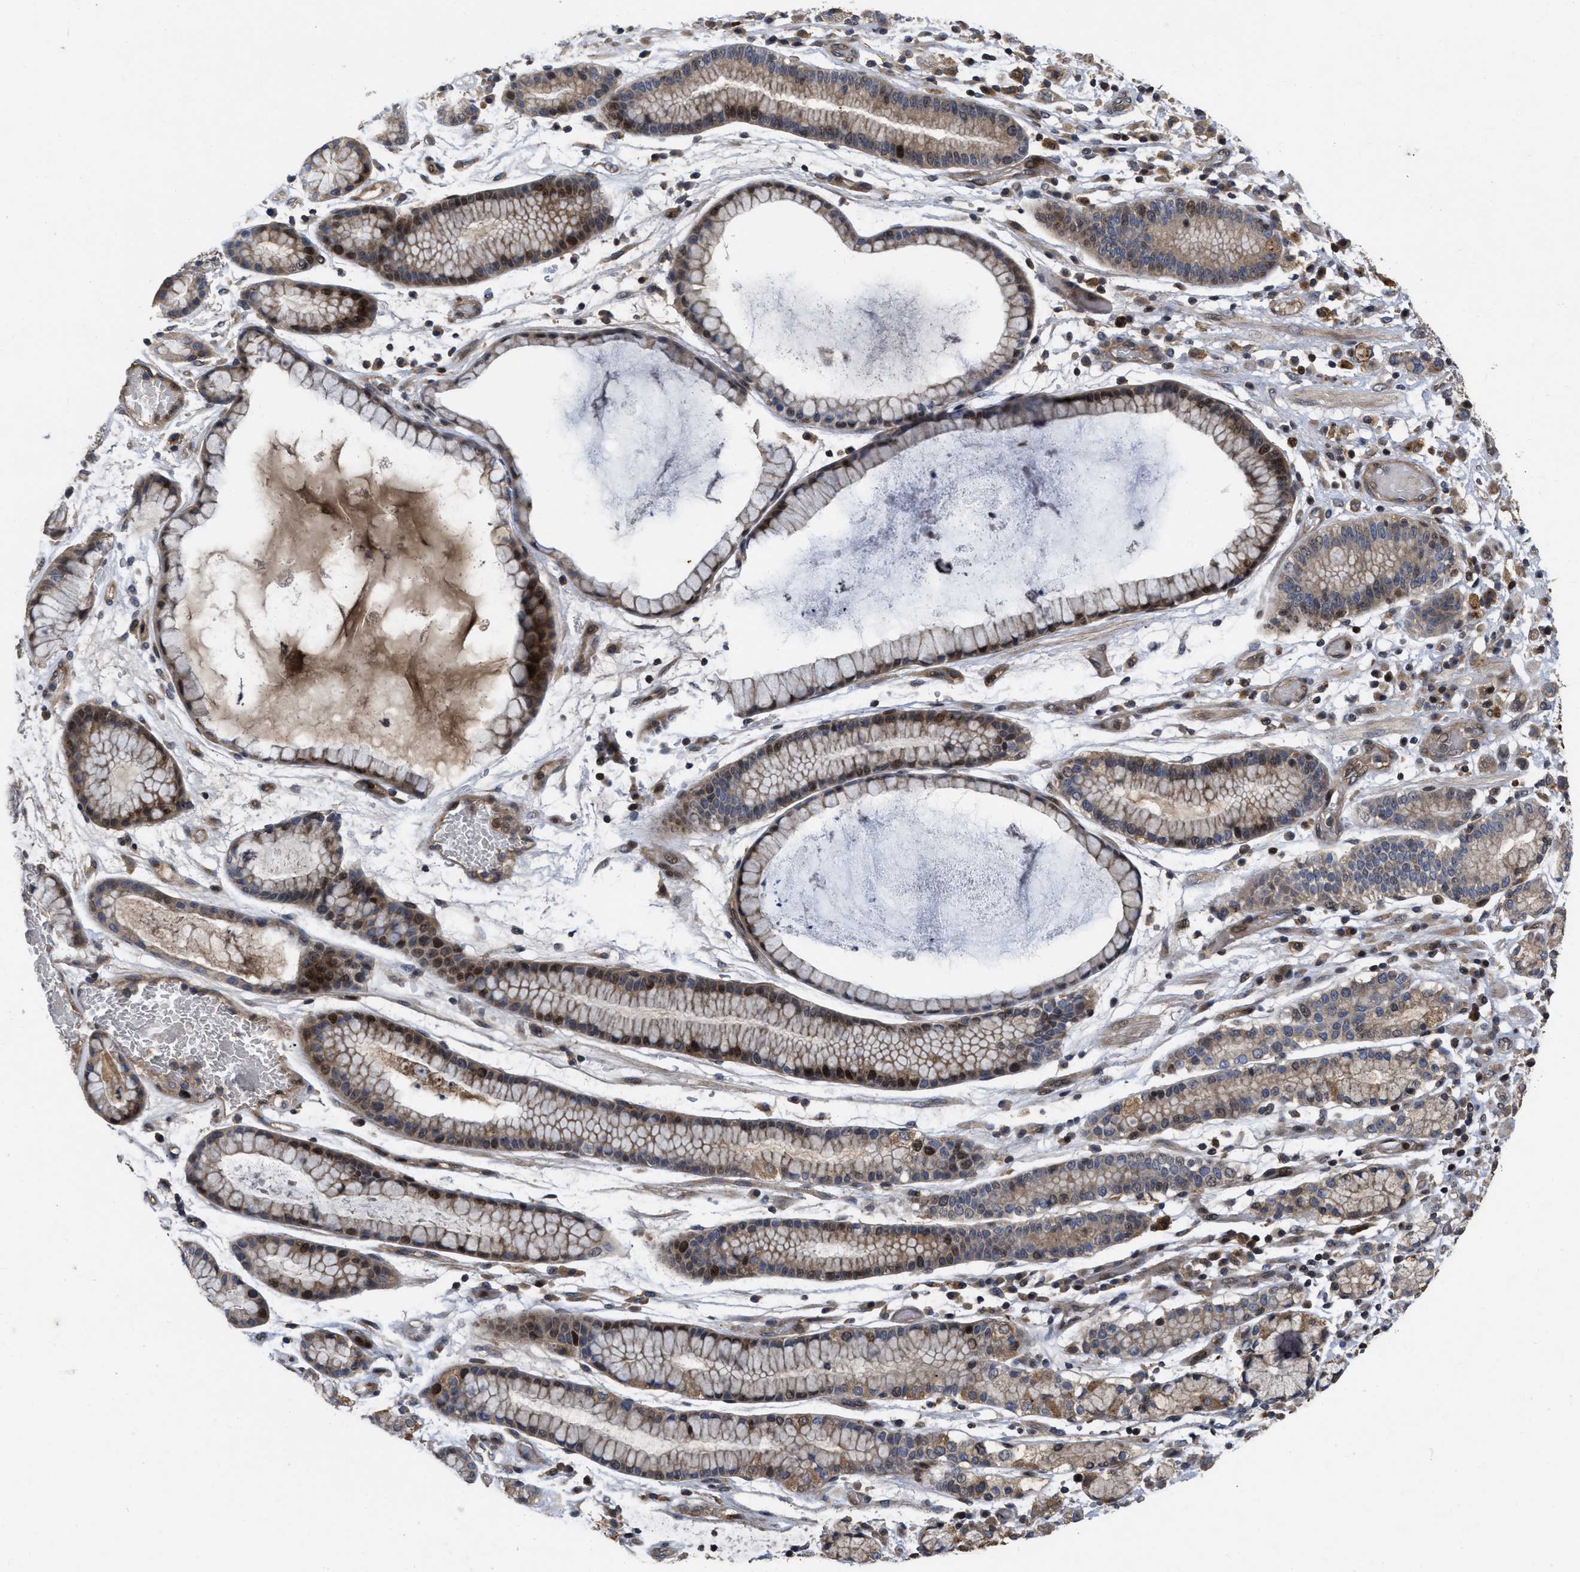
{"staining": {"intensity": "strong", "quantity": "25%-75%", "location": "cytoplasmic/membranous,nuclear"}, "tissue": "stomach cancer", "cell_type": "Tumor cells", "image_type": "cancer", "snomed": [{"axis": "morphology", "description": "Adenocarcinoma, NOS"}, {"axis": "topography", "description": "Stomach, lower"}], "caption": "This is an image of IHC staining of stomach cancer (adenocarcinoma), which shows strong staining in the cytoplasmic/membranous and nuclear of tumor cells.", "gene": "CBR3", "patient": {"sex": "male", "age": 88}}